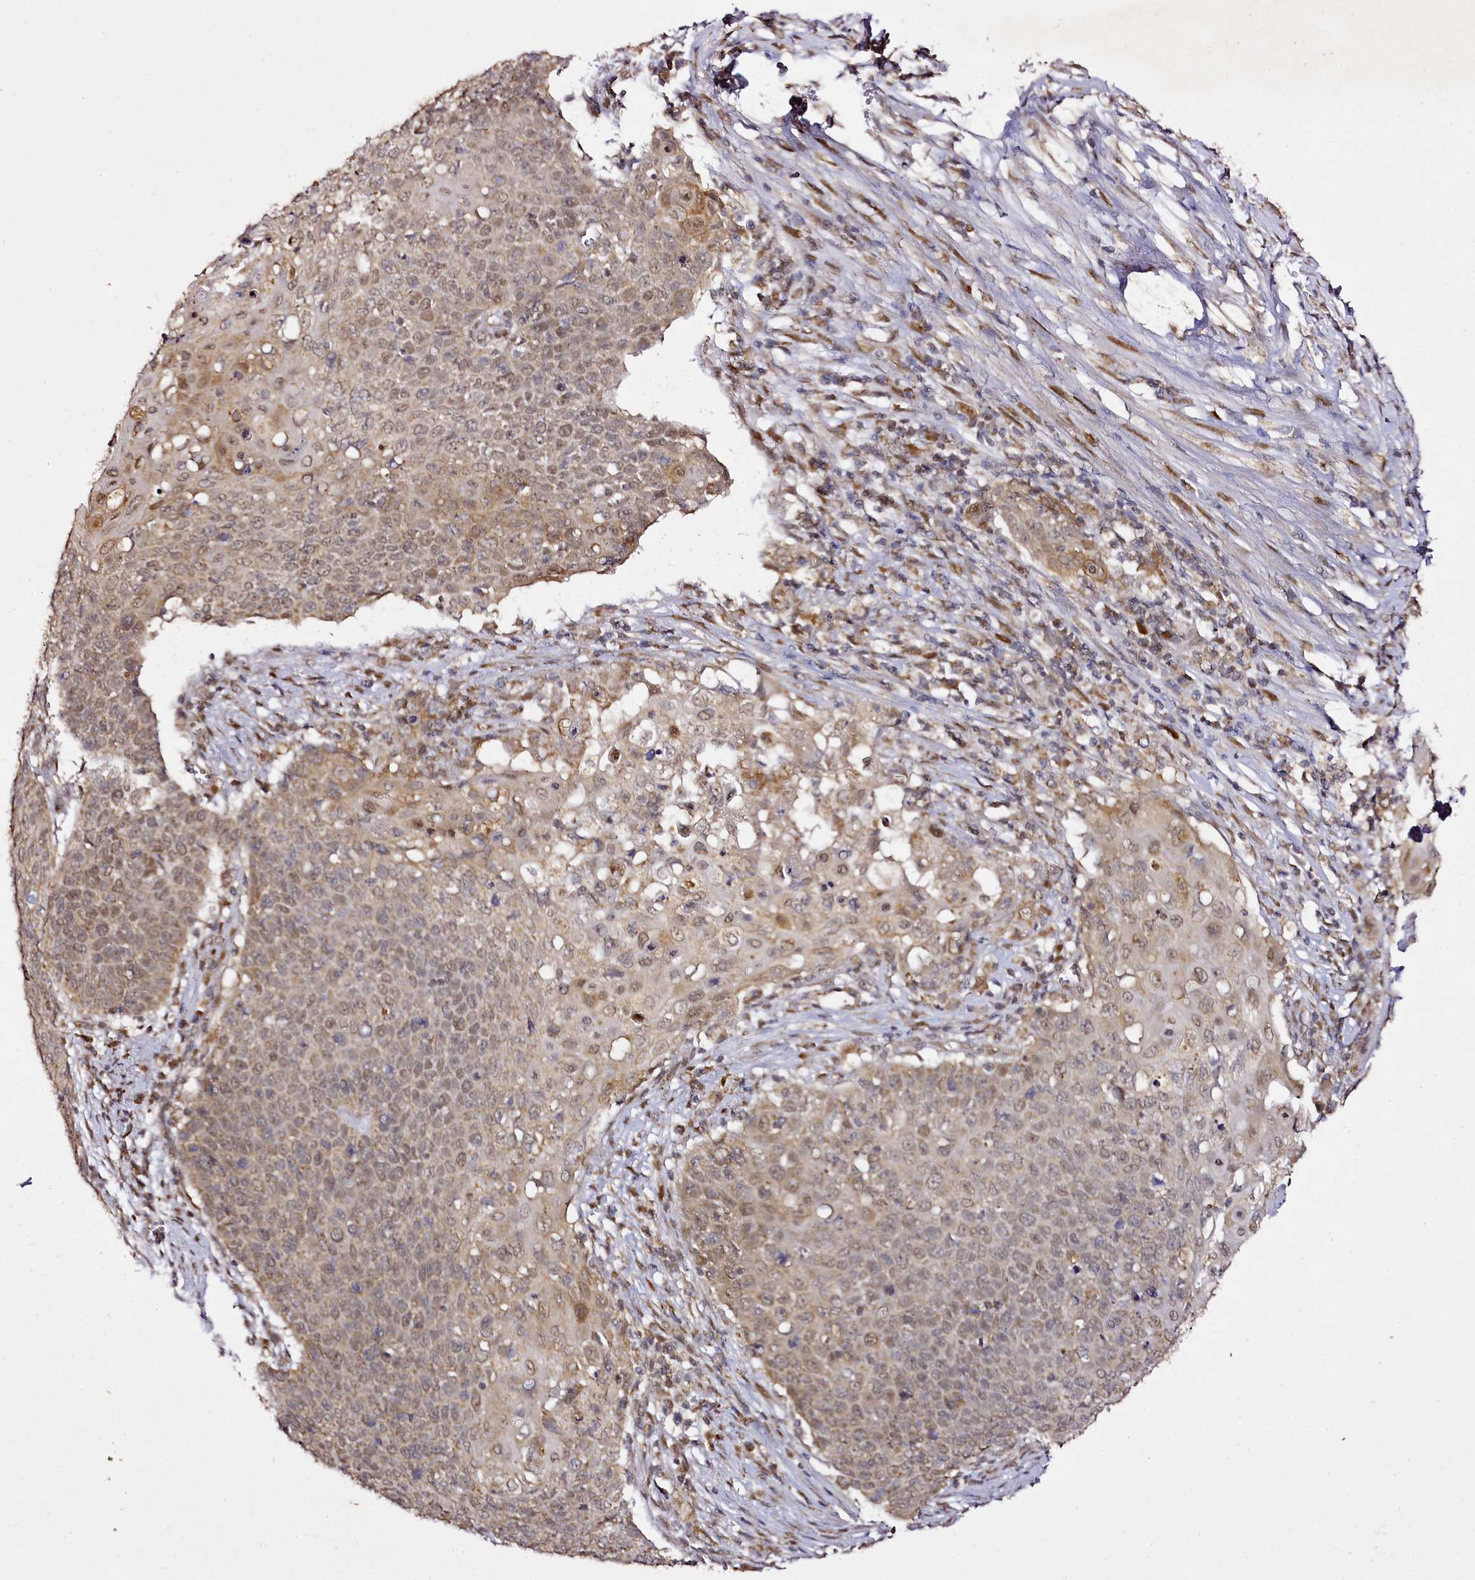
{"staining": {"intensity": "weak", "quantity": ">75%", "location": "cytoplasmic/membranous,nuclear"}, "tissue": "cervical cancer", "cell_type": "Tumor cells", "image_type": "cancer", "snomed": [{"axis": "morphology", "description": "Squamous cell carcinoma, NOS"}, {"axis": "topography", "description": "Cervix"}], "caption": "A high-resolution histopathology image shows immunohistochemistry staining of cervical squamous cell carcinoma, which shows weak cytoplasmic/membranous and nuclear expression in approximately >75% of tumor cells.", "gene": "EDIL3", "patient": {"sex": "female", "age": 39}}